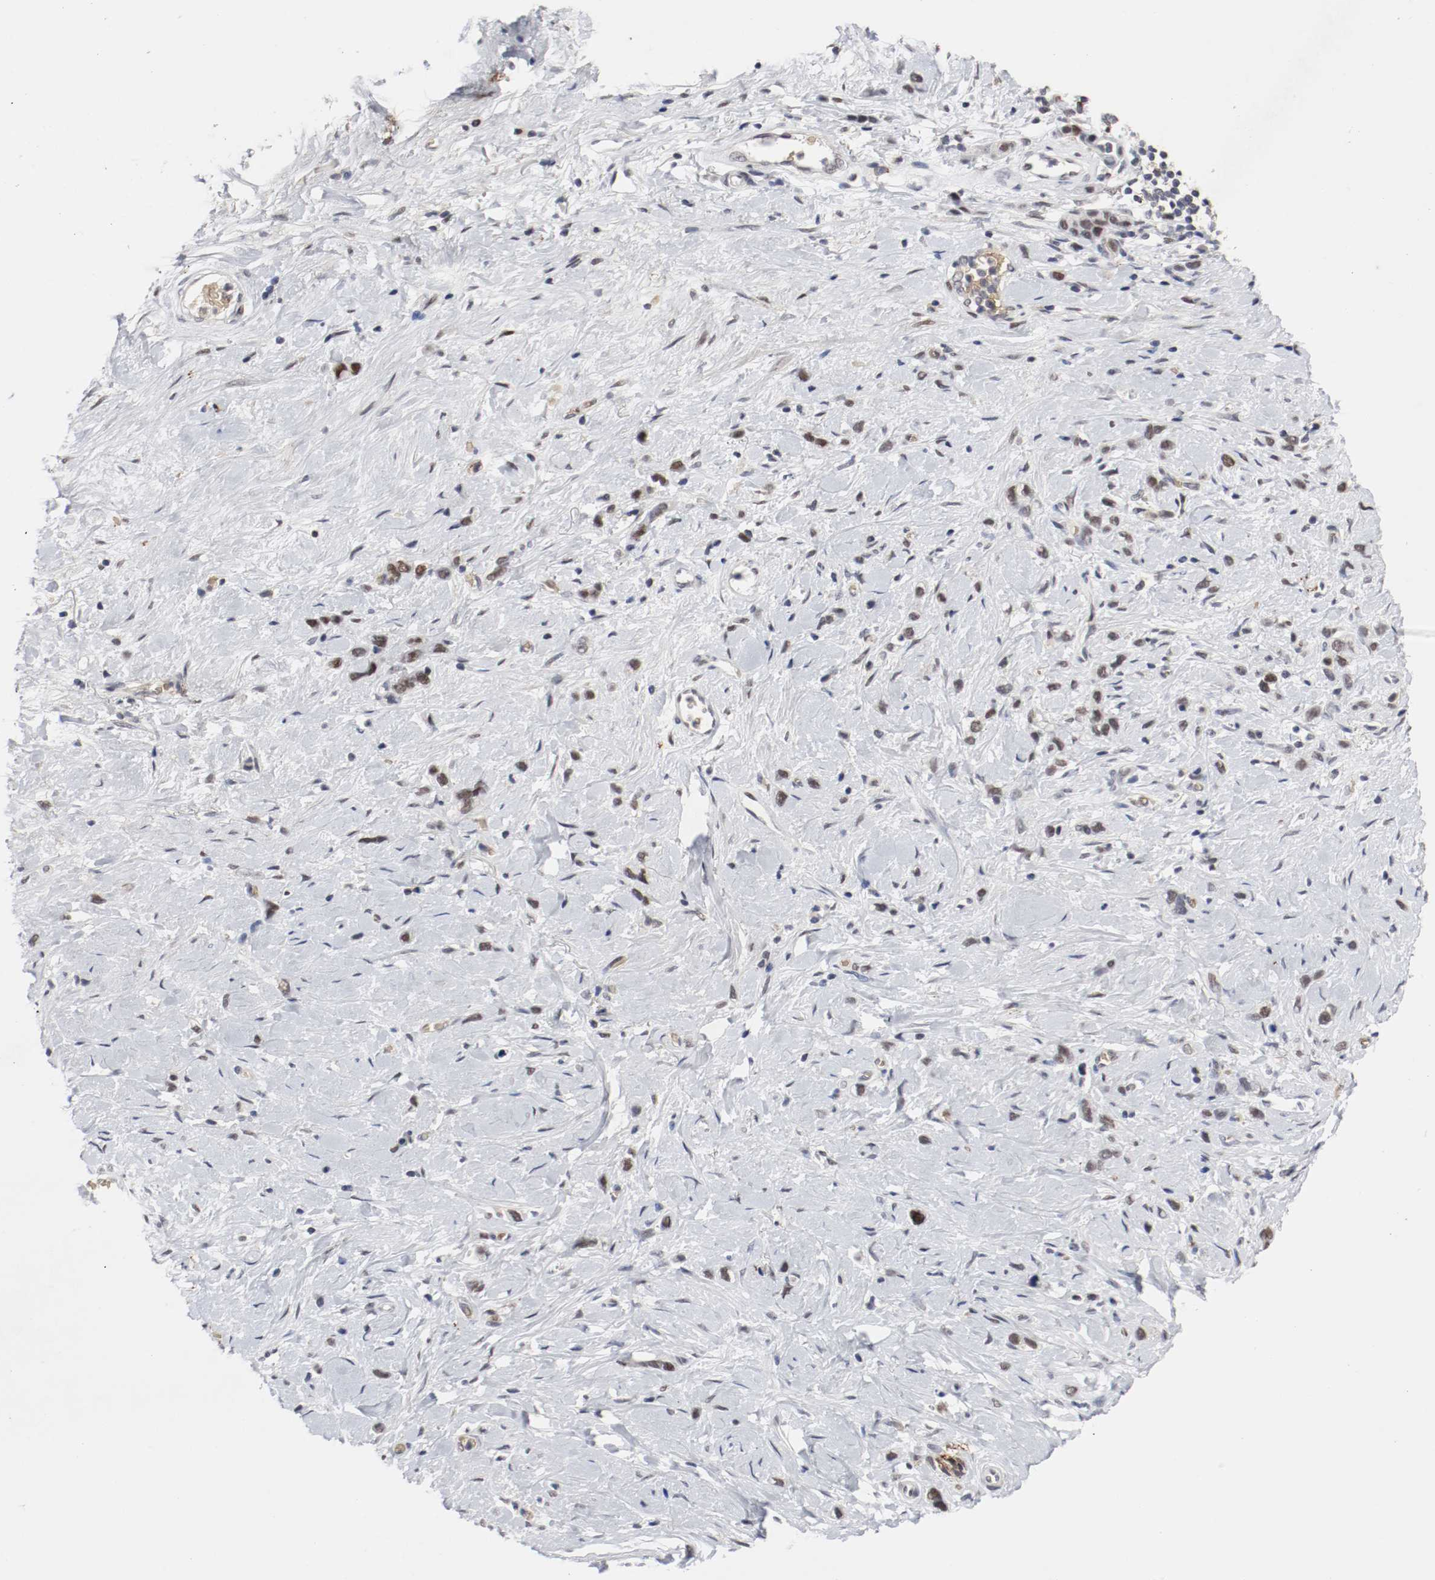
{"staining": {"intensity": "weak", "quantity": ">75%", "location": "cytoplasmic/membranous"}, "tissue": "stomach cancer", "cell_type": "Tumor cells", "image_type": "cancer", "snomed": [{"axis": "morphology", "description": "Normal tissue, NOS"}, {"axis": "morphology", "description": "Adenocarcinoma, NOS"}, {"axis": "morphology", "description": "Adenocarcinoma, High grade"}, {"axis": "topography", "description": "Stomach, upper"}, {"axis": "topography", "description": "Stomach"}], "caption": "Immunohistochemistry micrograph of neoplastic tissue: stomach cancer (adenocarcinoma) stained using immunohistochemistry demonstrates low levels of weak protein expression localized specifically in the cytoplasmic/membranous of tumor cells, appearing as a cytoplasmic/membranous brown color.", "gene": "JUND", "patient": {"sex": "female", "age": 65}}